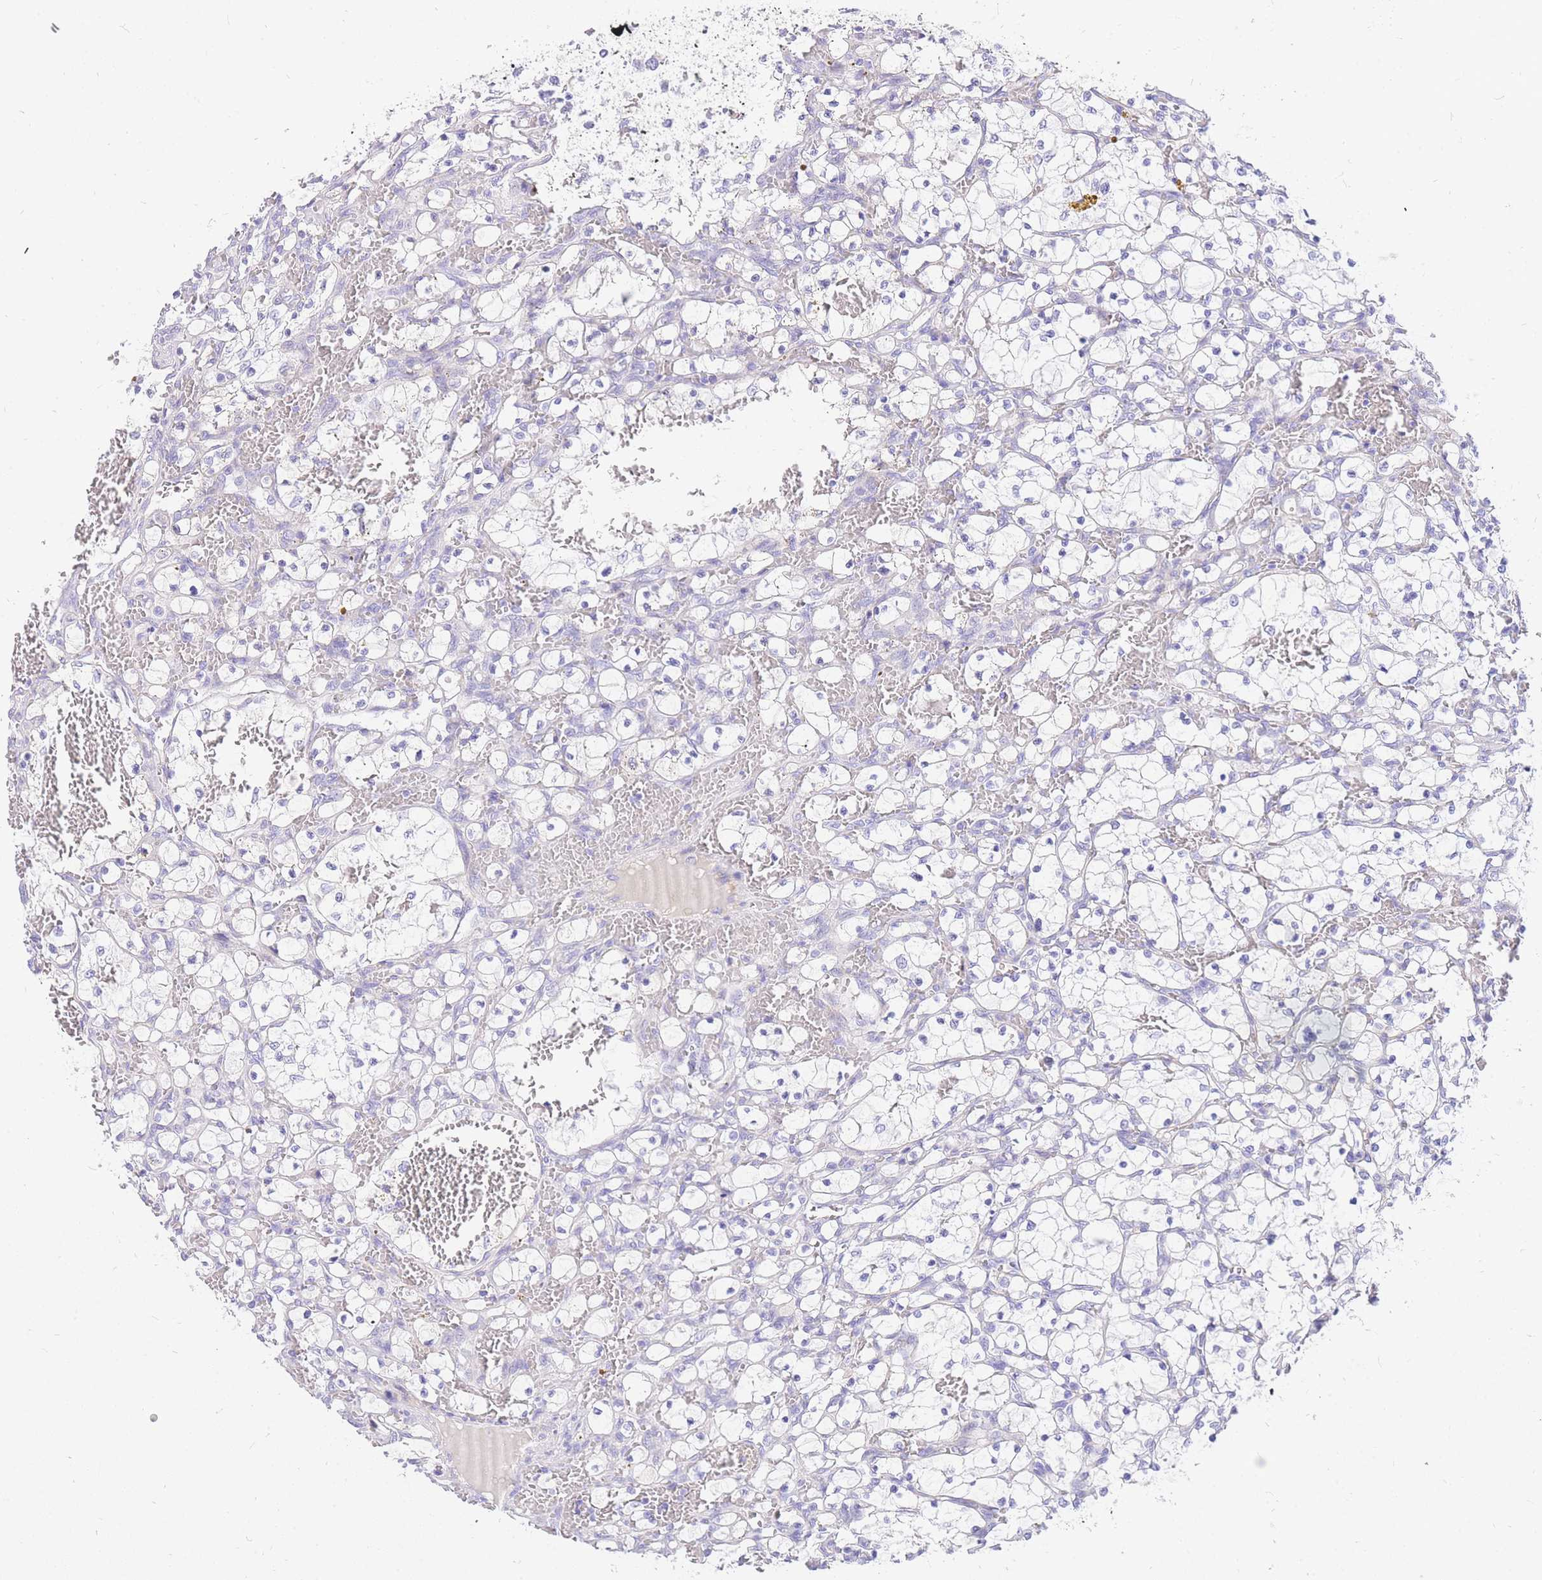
{"staining": {"intensity": "negative", "quantity": "none", "location": "none"}, "tissue": "renal cancer", "cell_type": "Tumor cells", "image_type": "cancer", "snomed": [{"axis": "morphology", "description": "Adenocarcinoma, NOS"}, {"axis": "topography", "description": "Kidney"}], "caption": "A micrograph of adenocarcinoma (renal) stained for a protein displays no brown staining in tumor cells. (DAB immunohistochemistry (IHC) visualized using brightfield microscopy, high magnification).", "gene": "UPK1A", "patient": {"sex": "female", "age": 69}}